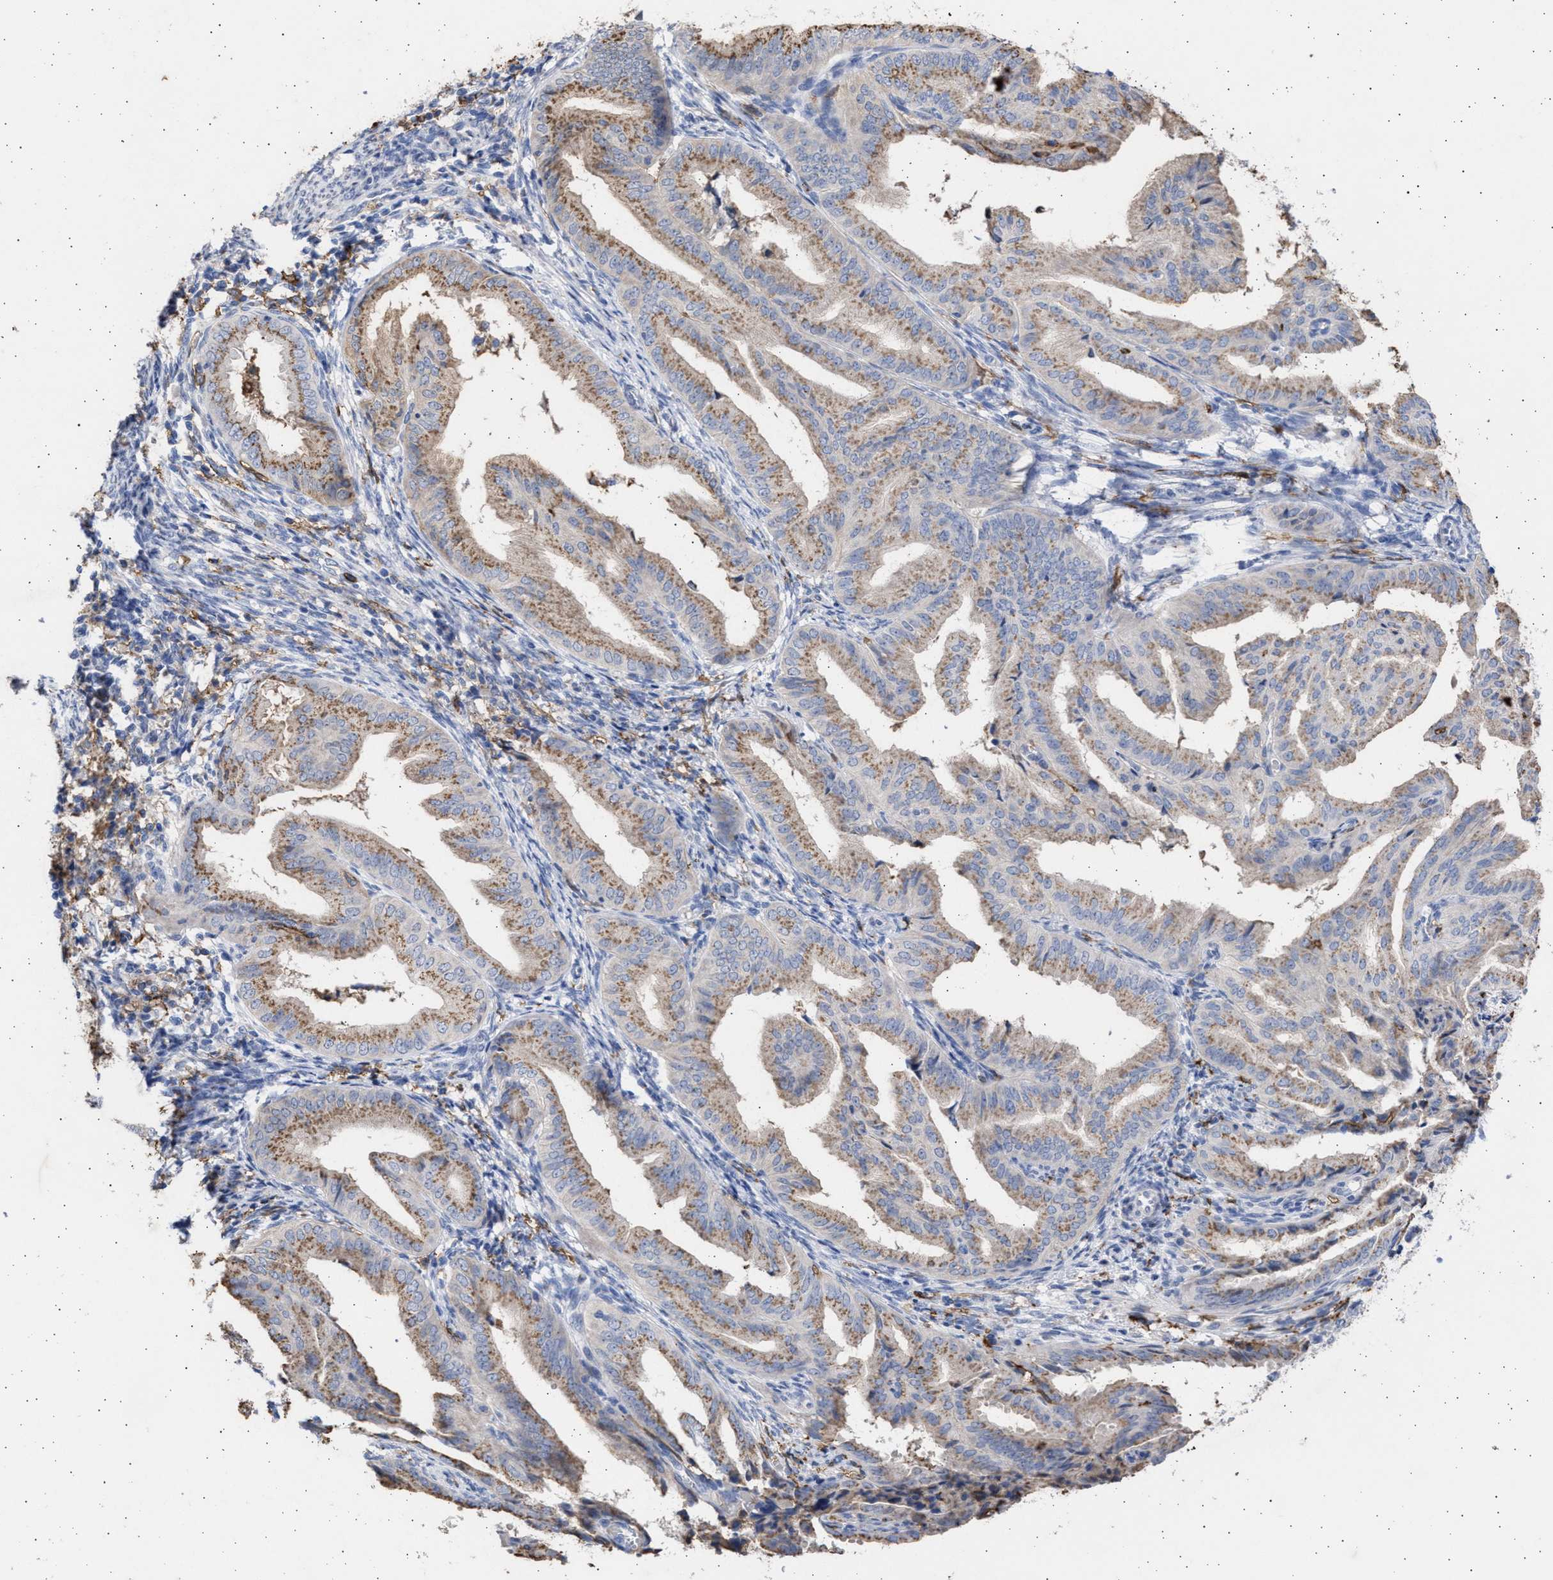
{"staining": {"intensity": "weak", "quantity": ">75%", "location": "cytoplasmic/membranous"}, "tissue": "endometrial cancer", "cell_type": "Tumor cells", "image_type": "cancer", "snomed": [{"axis": "morphology", "description": "Adenocarcinoma, NOS"}, {"axis": "topography", "description": "Endometrium"}], "caption": "Immunohistochemical staining of human endometrial cancer shows low levels of weak cytoplasmic/membranous positivity in about >75% of tumor cells. (Brightfield microscopy of DAB IHC at high magnification).", "gene": "FCER1A", "patient": {"sex": "female", "age": 58}}